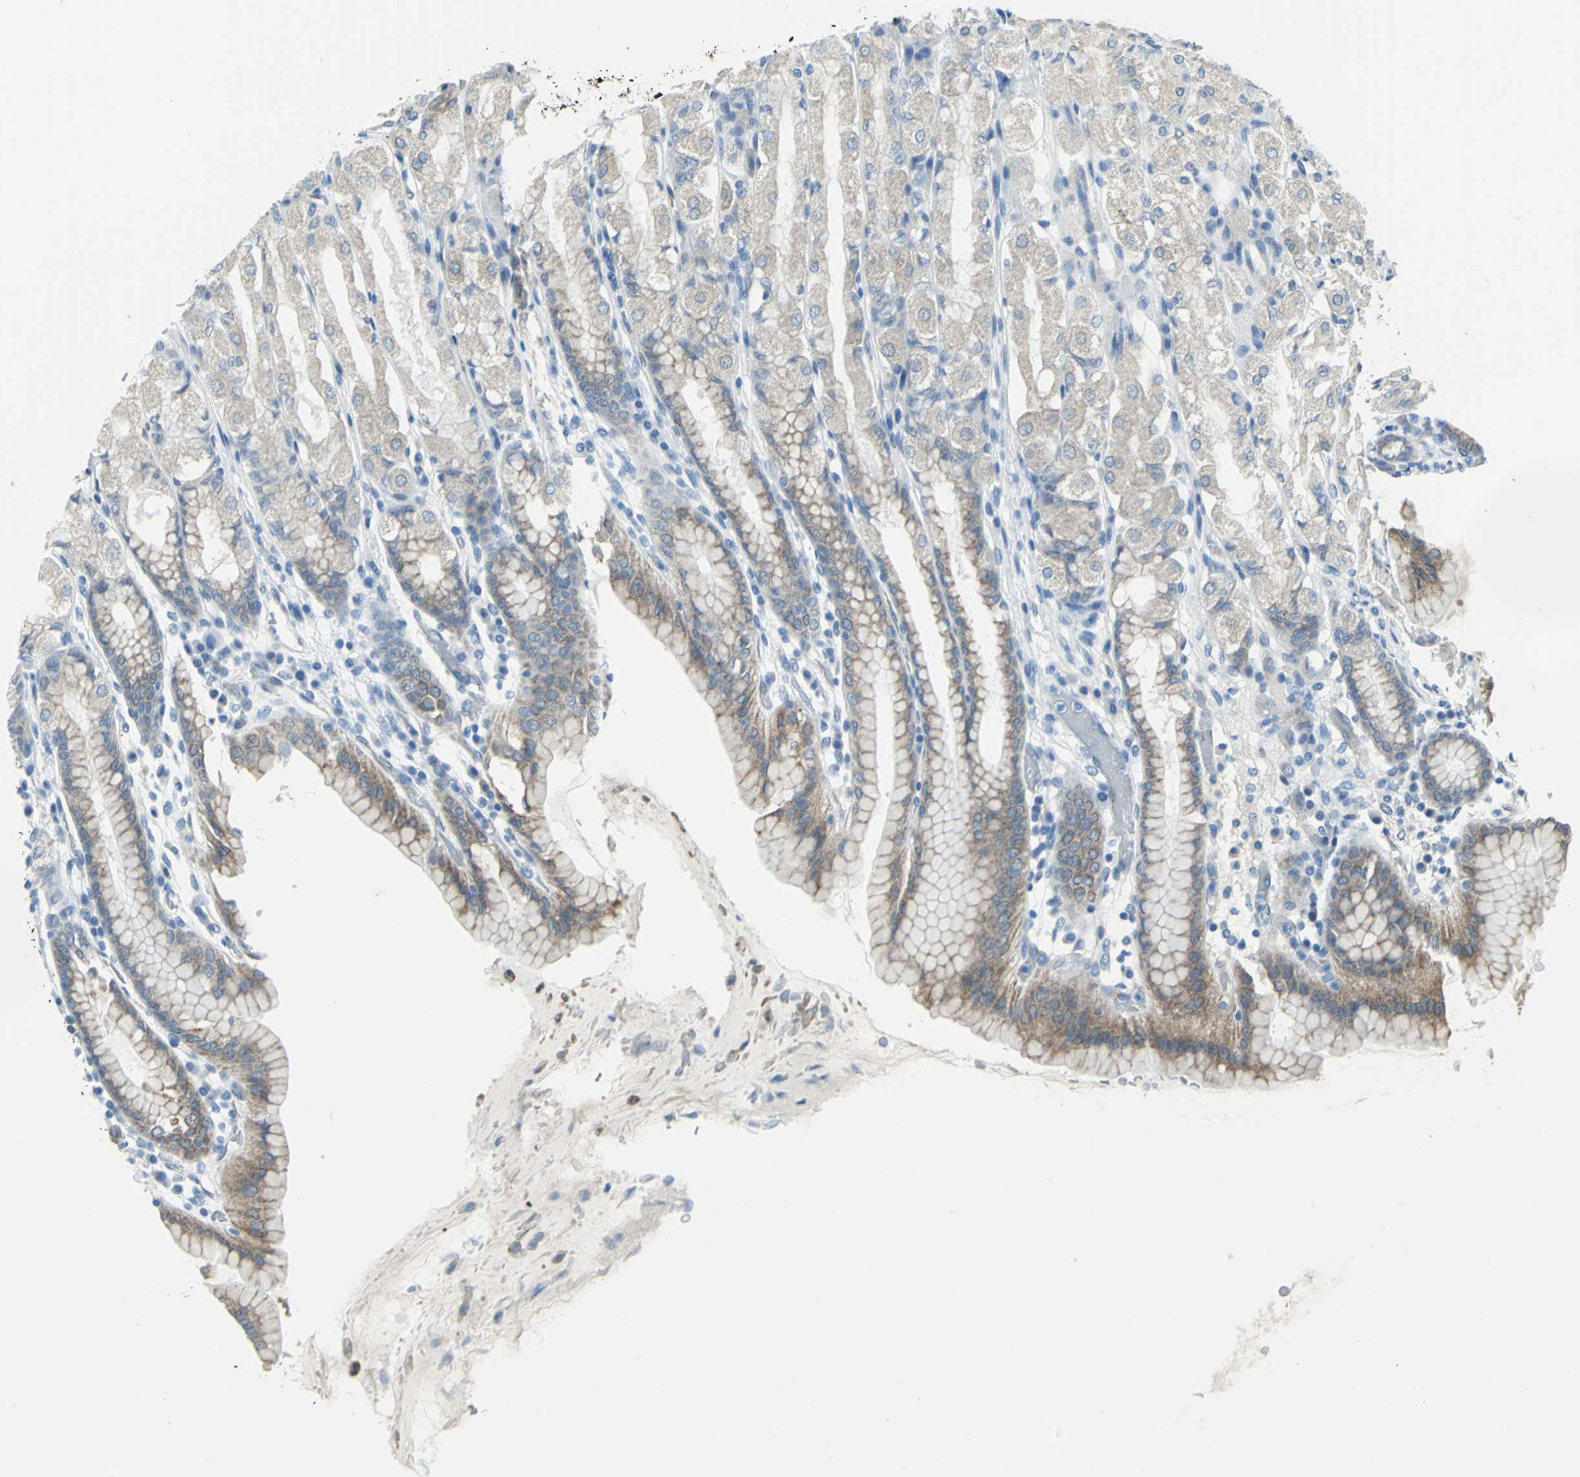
{"staining": {"intensity": "moderate", "quantity": "25%-75%", "location": "cytoplasmic/membranous"}, "tissue": "stomach", "cell_type": "Glandular cells", "image_type": "normal", "snomed": [{"axis": "morphology", "description": "Normal tissue, NOS"}, {"axis": "topography", "description": "Stomach, upper"}], "caption": "This histopathology image demonstrates unremarkable stomach stained with immunohistochemistry to label a protein in brown. The cytoplasmic/membranous of glandular cells show moderate positivity for the protein. Nuclei are counter-stained blue.", "gene": "CYB5A", "patient": {"sex": "male", "age": 68}}